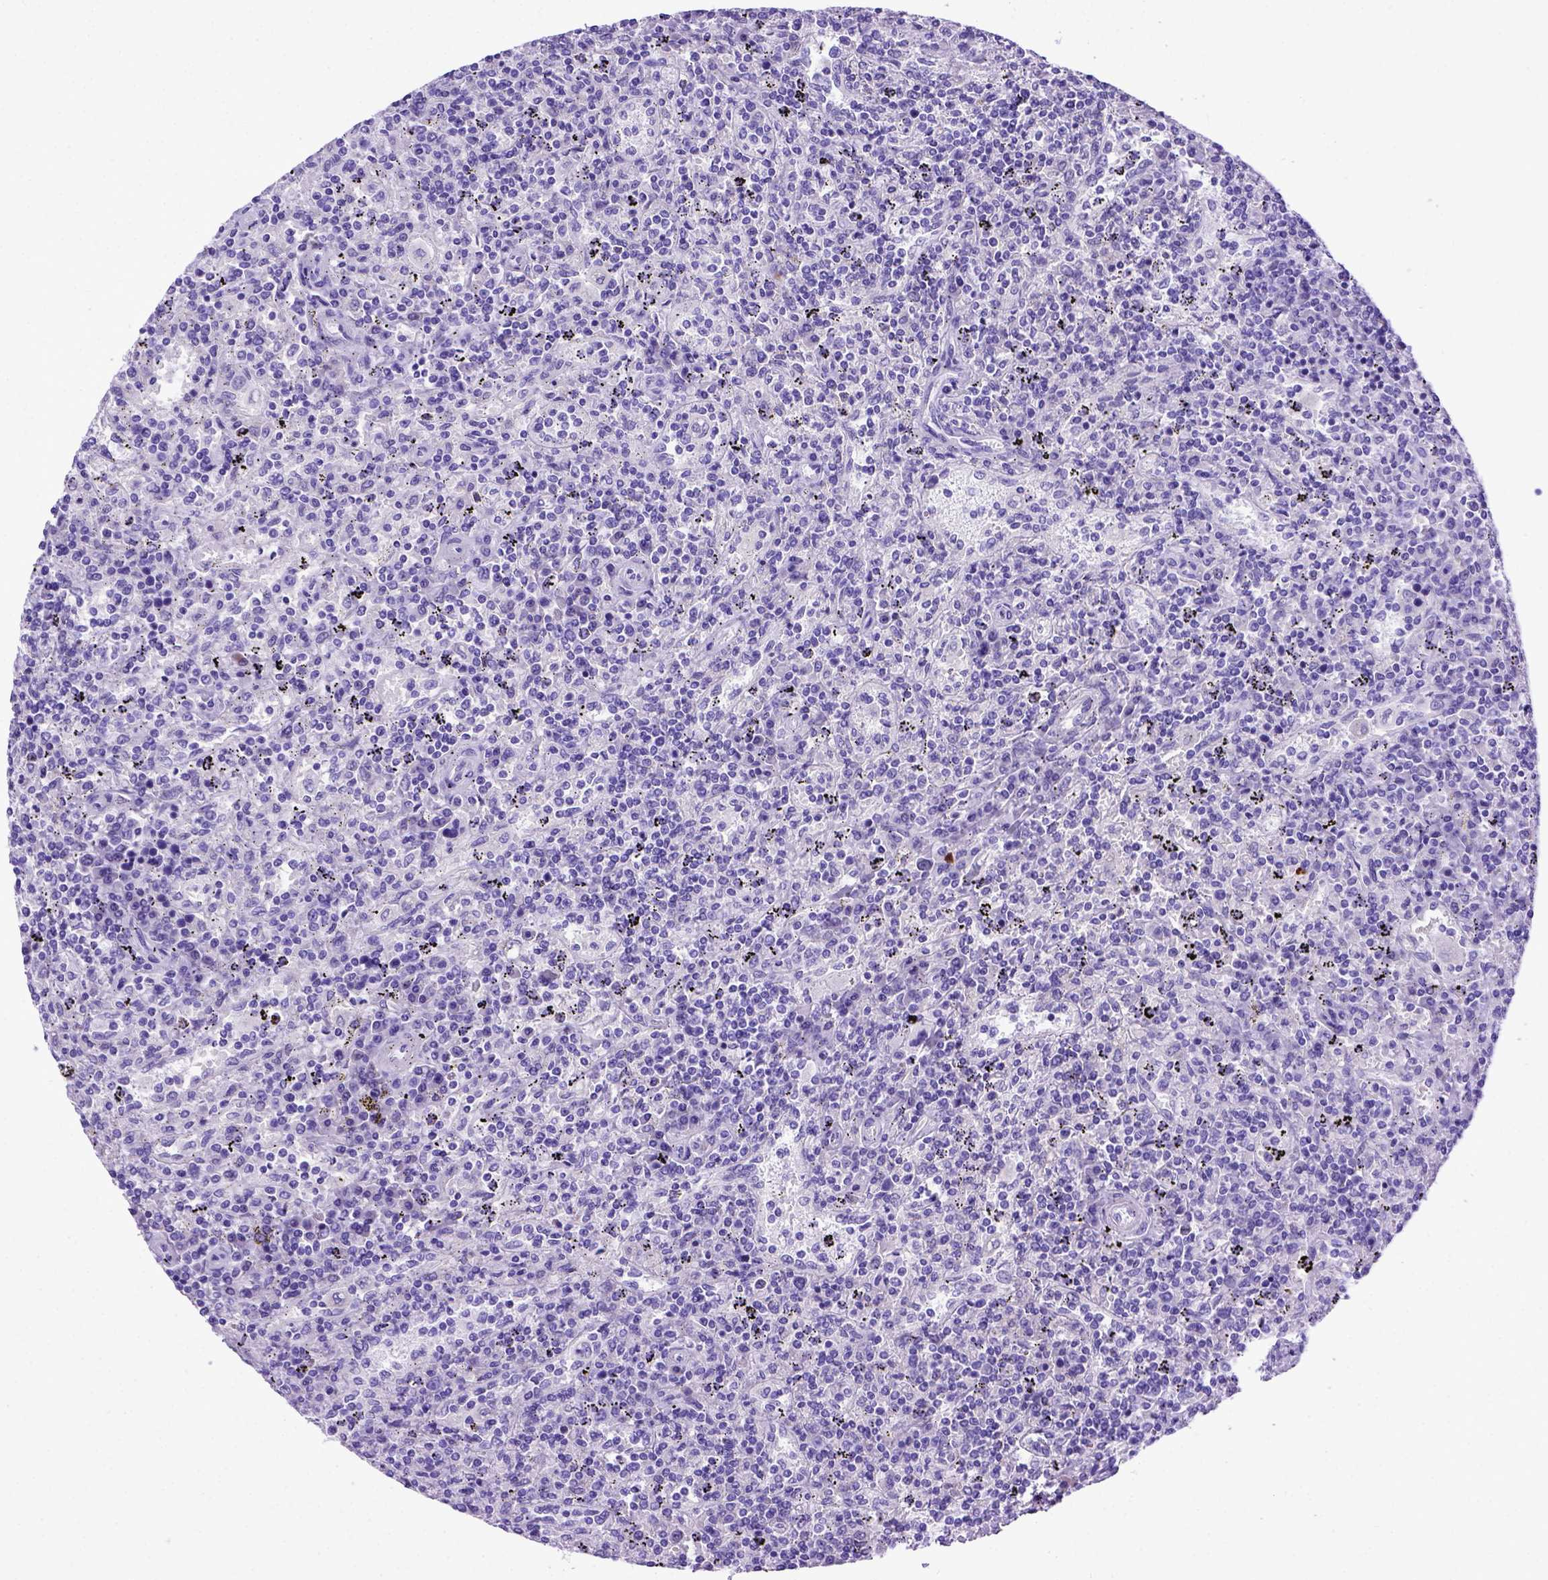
{"staining": {"intensity": "negative", "quantity": "none", "location": "none"}, "tissue": "lymphoma", "cell_type": "Tumor cells", "image_type": "cancer", "snomed": [{"axis": "morphology", "description": "Malignant lymphoma, non-Hodgkin's type, Low grade"}, {"axis": "topography", "description": "Spleen"}], "caption": "A micrograph of lymphoma stained for a protein shows no brown staining in tumor cells.", "gene": "MEOX2", "patient": {"sex": "male", "age": 62}}